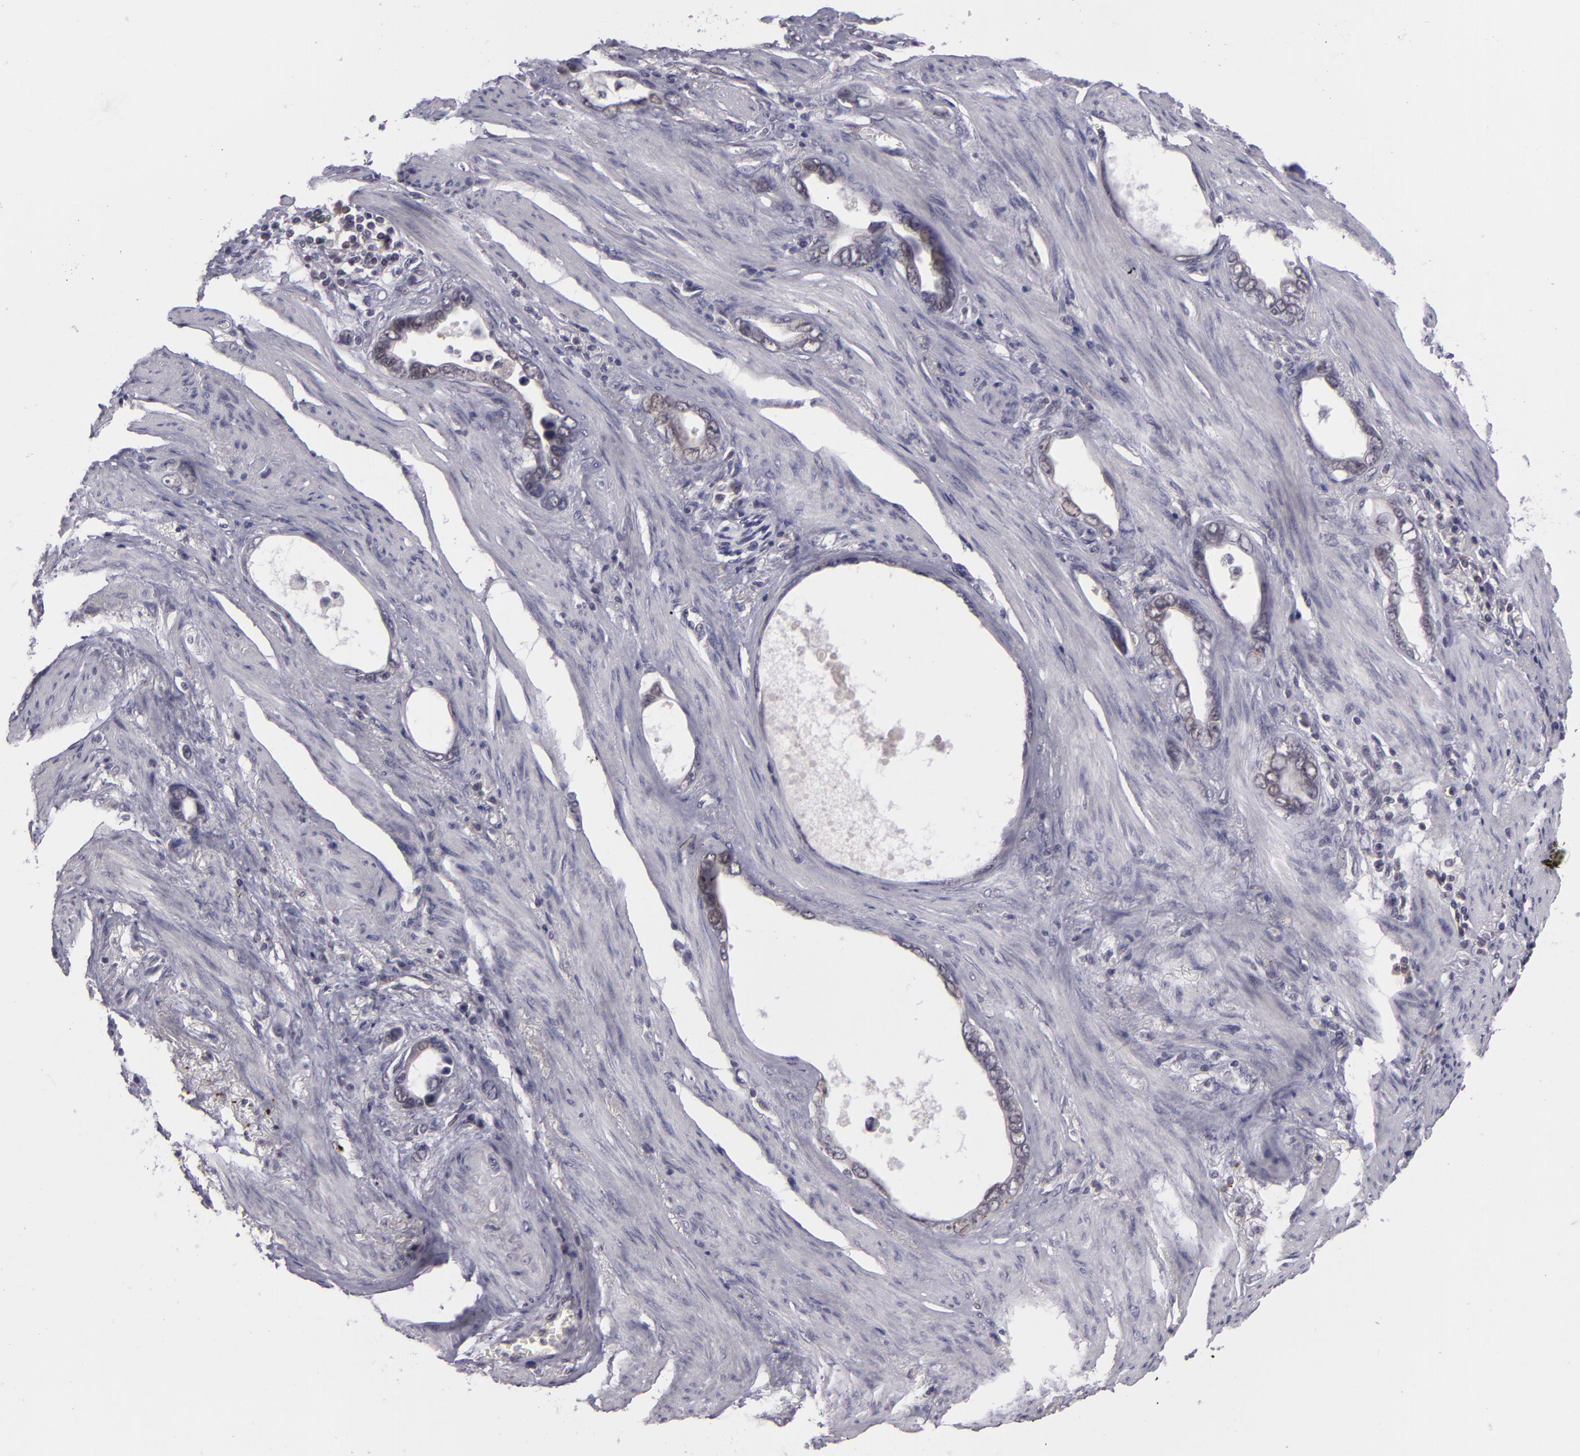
{"staining": {"intensity": "negative", "quantity": "none", "location": "none"}, "tissue": "stomach cancer", "cell_type": "Tumor cells", "image_type": "cancer", "snomed": [{"axis": "morphology", "description": "Adenocarcinoma, NOS"}, {"axis": "topography", "description": "Stomach"}], "caption": "An image of stomach adenocarcinoma stained for a protein shows no brown staining in tumor cells.", "gene": "BCL10", "patient": {"sex": "male", "age": 78}}